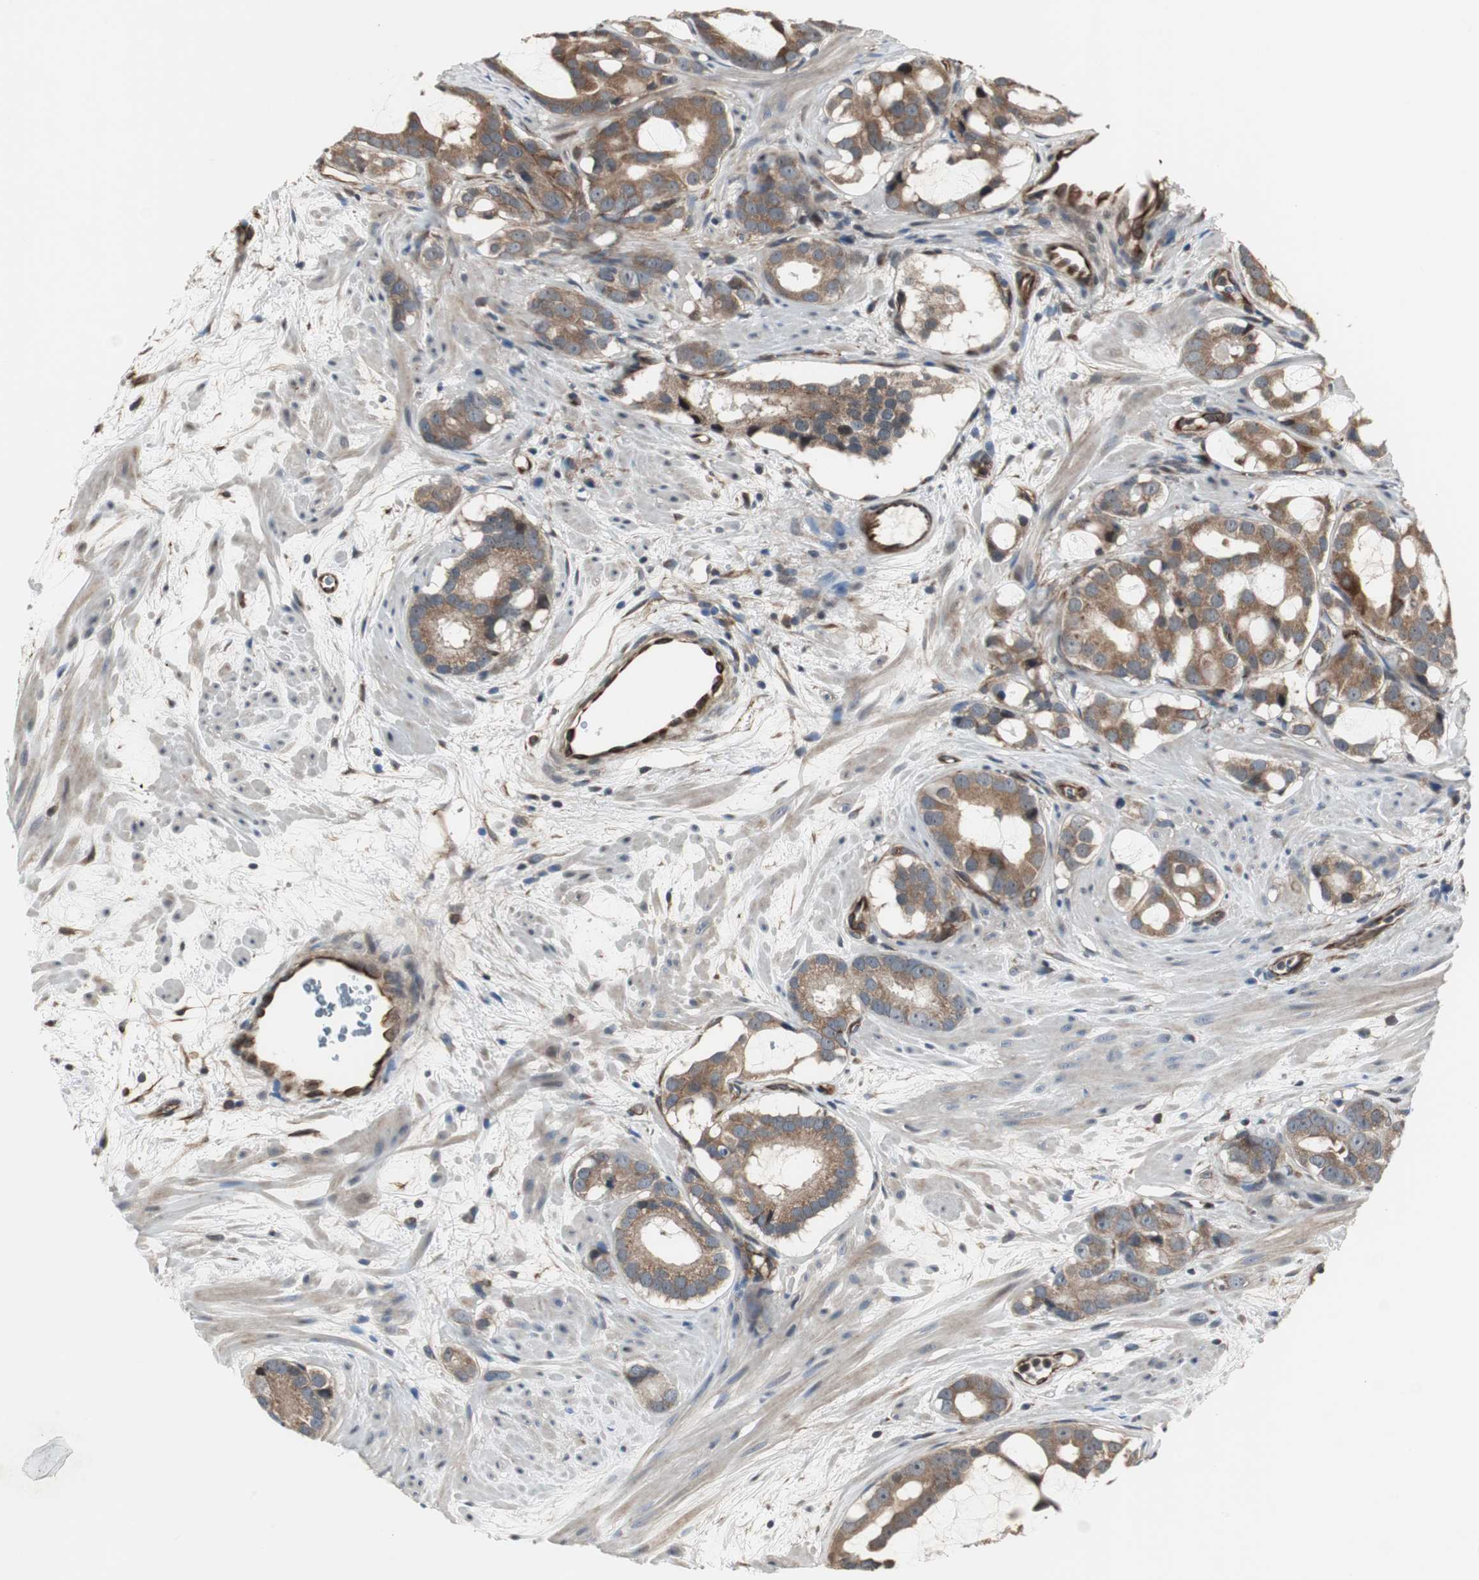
{"staining": {"intensity": "moderate", "quantity": ">75%", "location": "cytoplasmic/membranous"}, "tissue": "prostate cancer", "cell_type": "Tumor cells", "image_type": "cancer", "snomed": [{"axis": "morphology", "description": "Adenocarcinoma, Low grade"}, {"axis": "topography", "description": "Prostate"}], "caption": "Tumor cells display medium levels of moderate cytoplasmic/membranous positivity in about >75% of cells in prostate cancer. (DAB = brown stain, brightfield microscopy at high magnification).", "gene": "CHP1", "patient": {"sex": "male", "age": 57}}